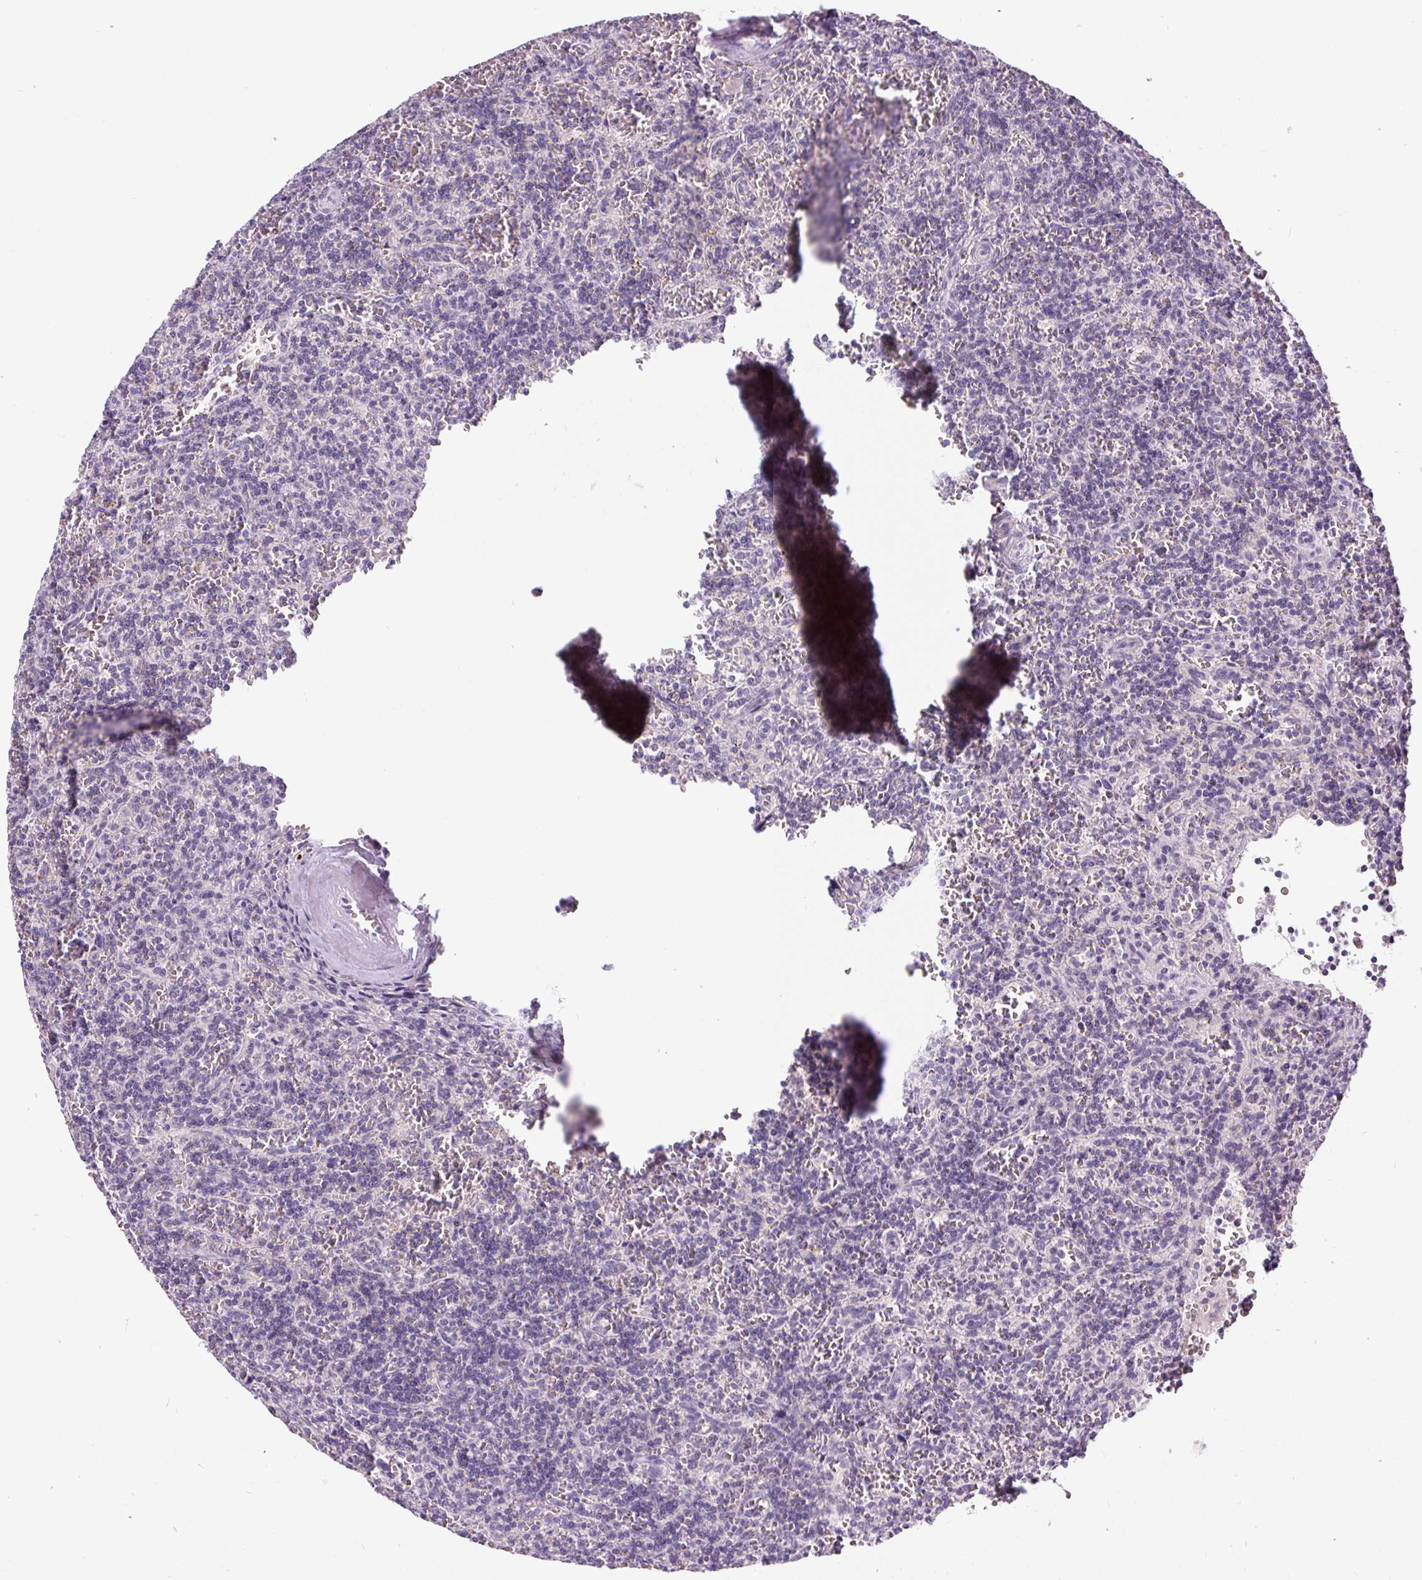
{"staining": {"intensity": "negative", "quantity": "none", "location": "none"}, "tissue": "lymphoma", "cell_type": "Tumor cells", "image_type": "cancer", "snomed": [{"axis": "morphology", "description": "Malignant lymphoma, non-Hodgkin's type, Low grade"}, {"axis": "topography", "description": "Spleen"}], "caption": "Histopathology image shows no significant protein expression in tumor cells of lymphoma. (DAB IHC visualized using brightfield microscopy, high magnification).", "gene": "FABP7", "patient": {"sex": "male", "age": 73}}